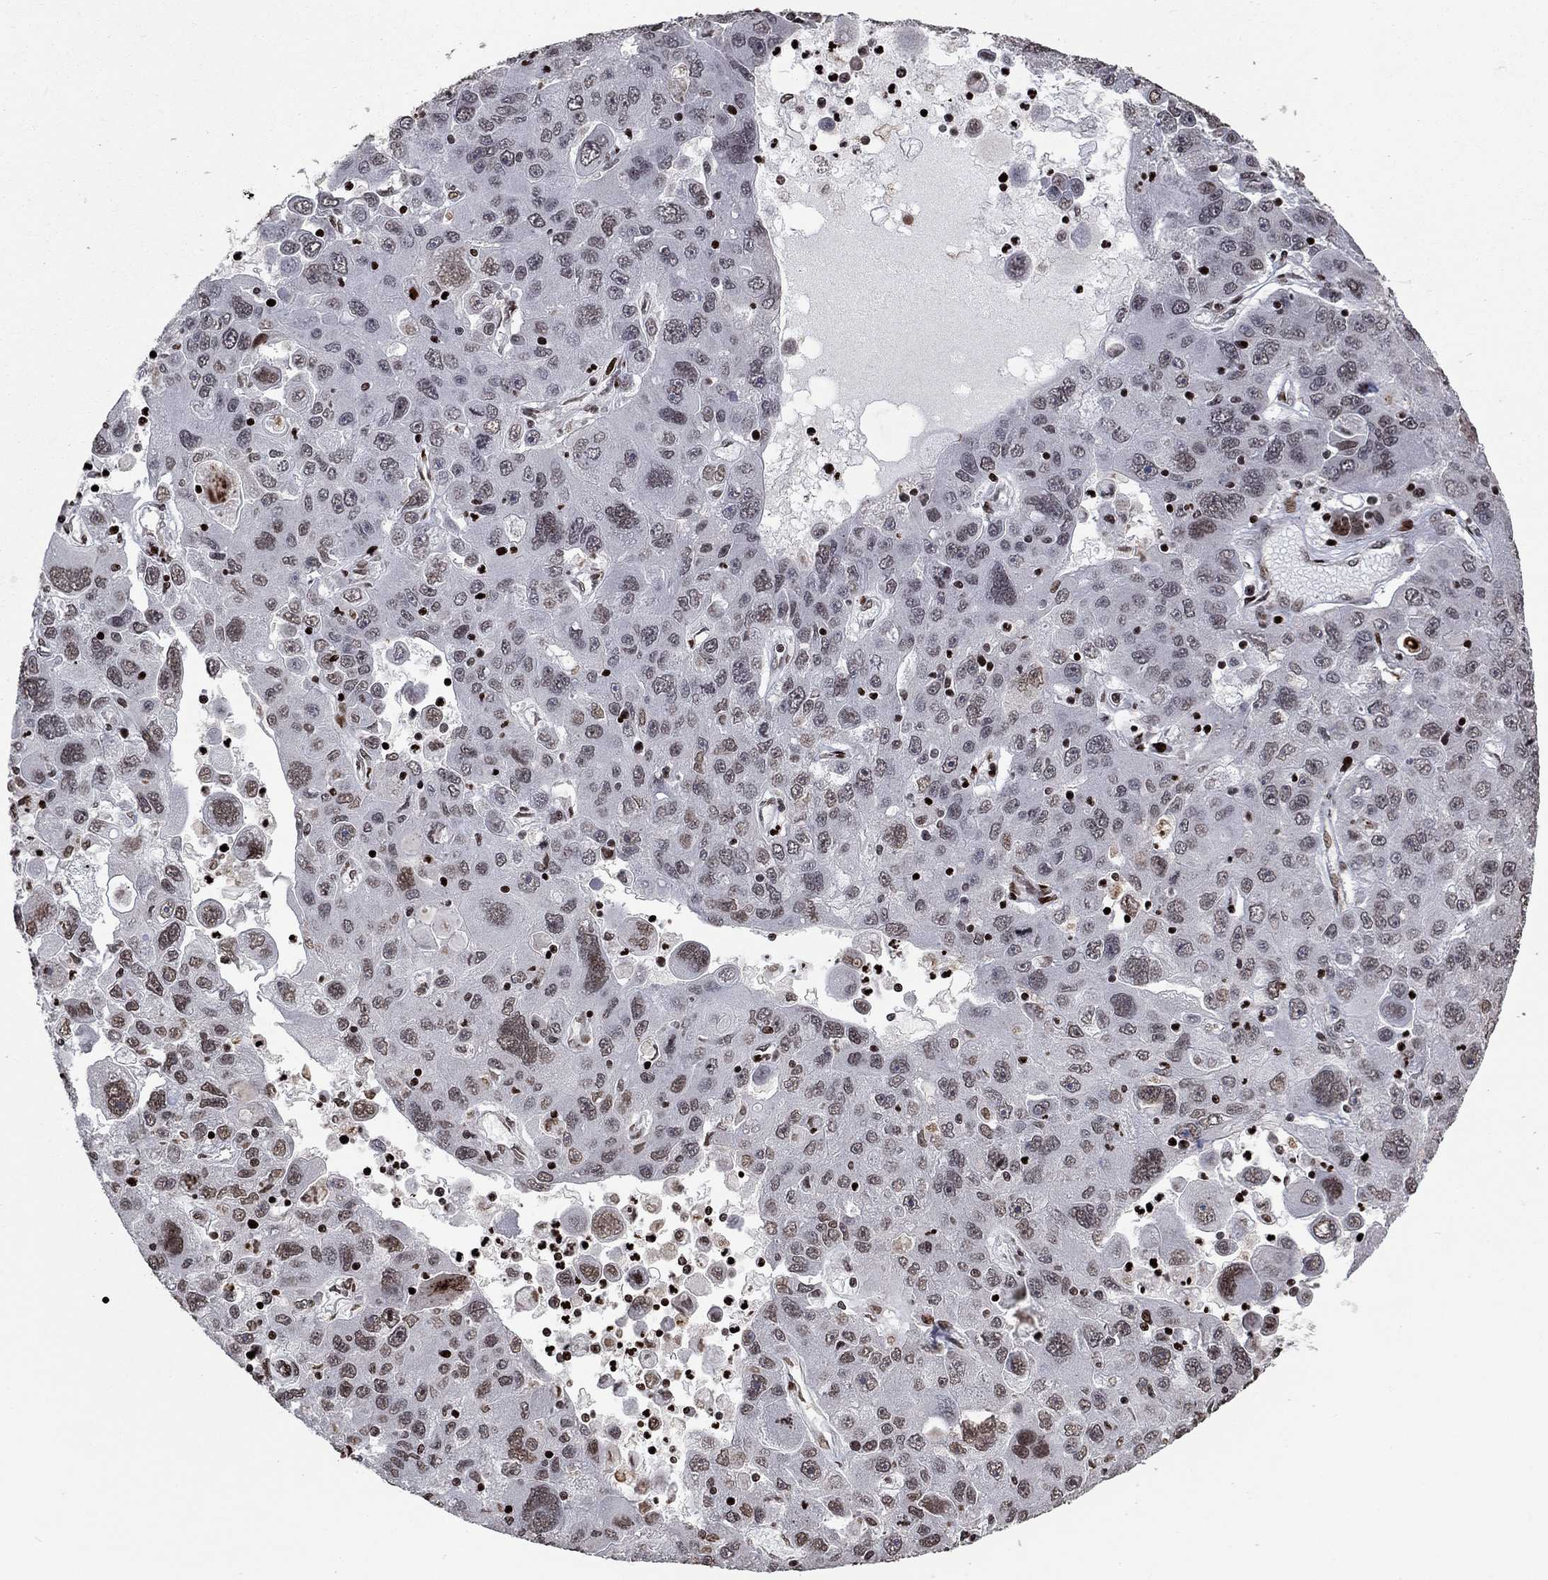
{"staining": {"intensity": "weak", "quantity": "<25%", "location": "nuclear"}, "tissue": "stomach cancer", "cell_type": "Tumor cells", "image_type": "cancer", "snomed": [{"axis": "morphology", "description": "Adenocarcinoma, NOS"}, {"axis": "topography", "description": "Stomach"}], "caption": "Stomach adenocarcinoma stained for a protein using immunohistochemistry (IHC) reveals no staining tumor cells.", "gene": "SRSF3", "patient": {"sex": "male", "age": 56}}